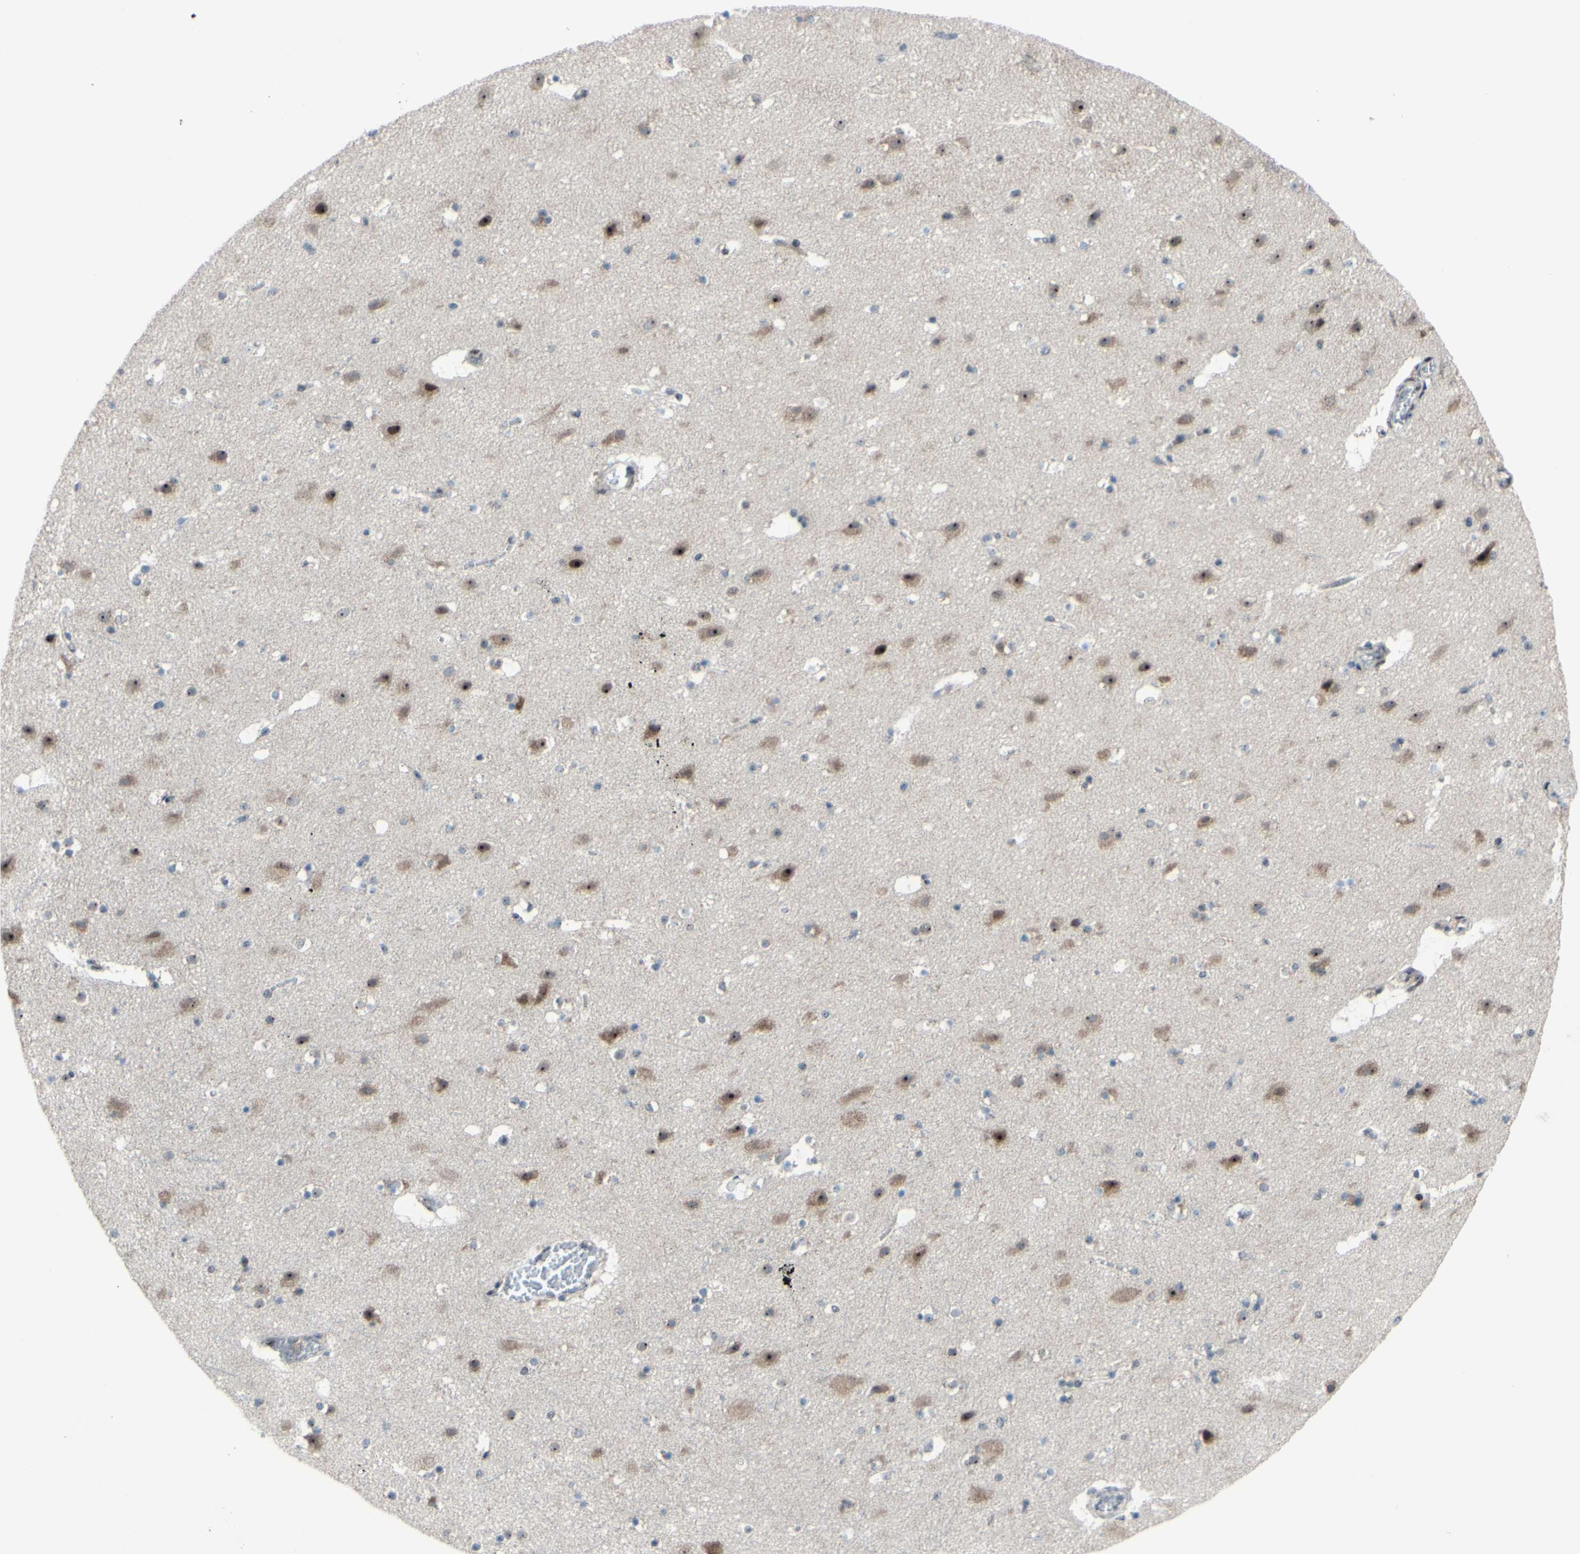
{"staining": {"intensity": "moderate", "quantity": ">75%", "location": "nuclear"}, "tissue": "cerebral cortex", "cell_type": "Endothelial cells", "image_type": "normal", "snomed": [{"axis": "morphology", "description": "Normal tissue, NOS"}, {"axis": "topography", "description": "Cerebral cortex"}], "caption": "About >75% of endothelial cells in unremarkable cerebral cortex demonstrate moderate nuclear protein staining as visualized by brown immunohistochemical staining.", "gene": "POLR1A", "patient": {"sex": "male", "age": 45}}